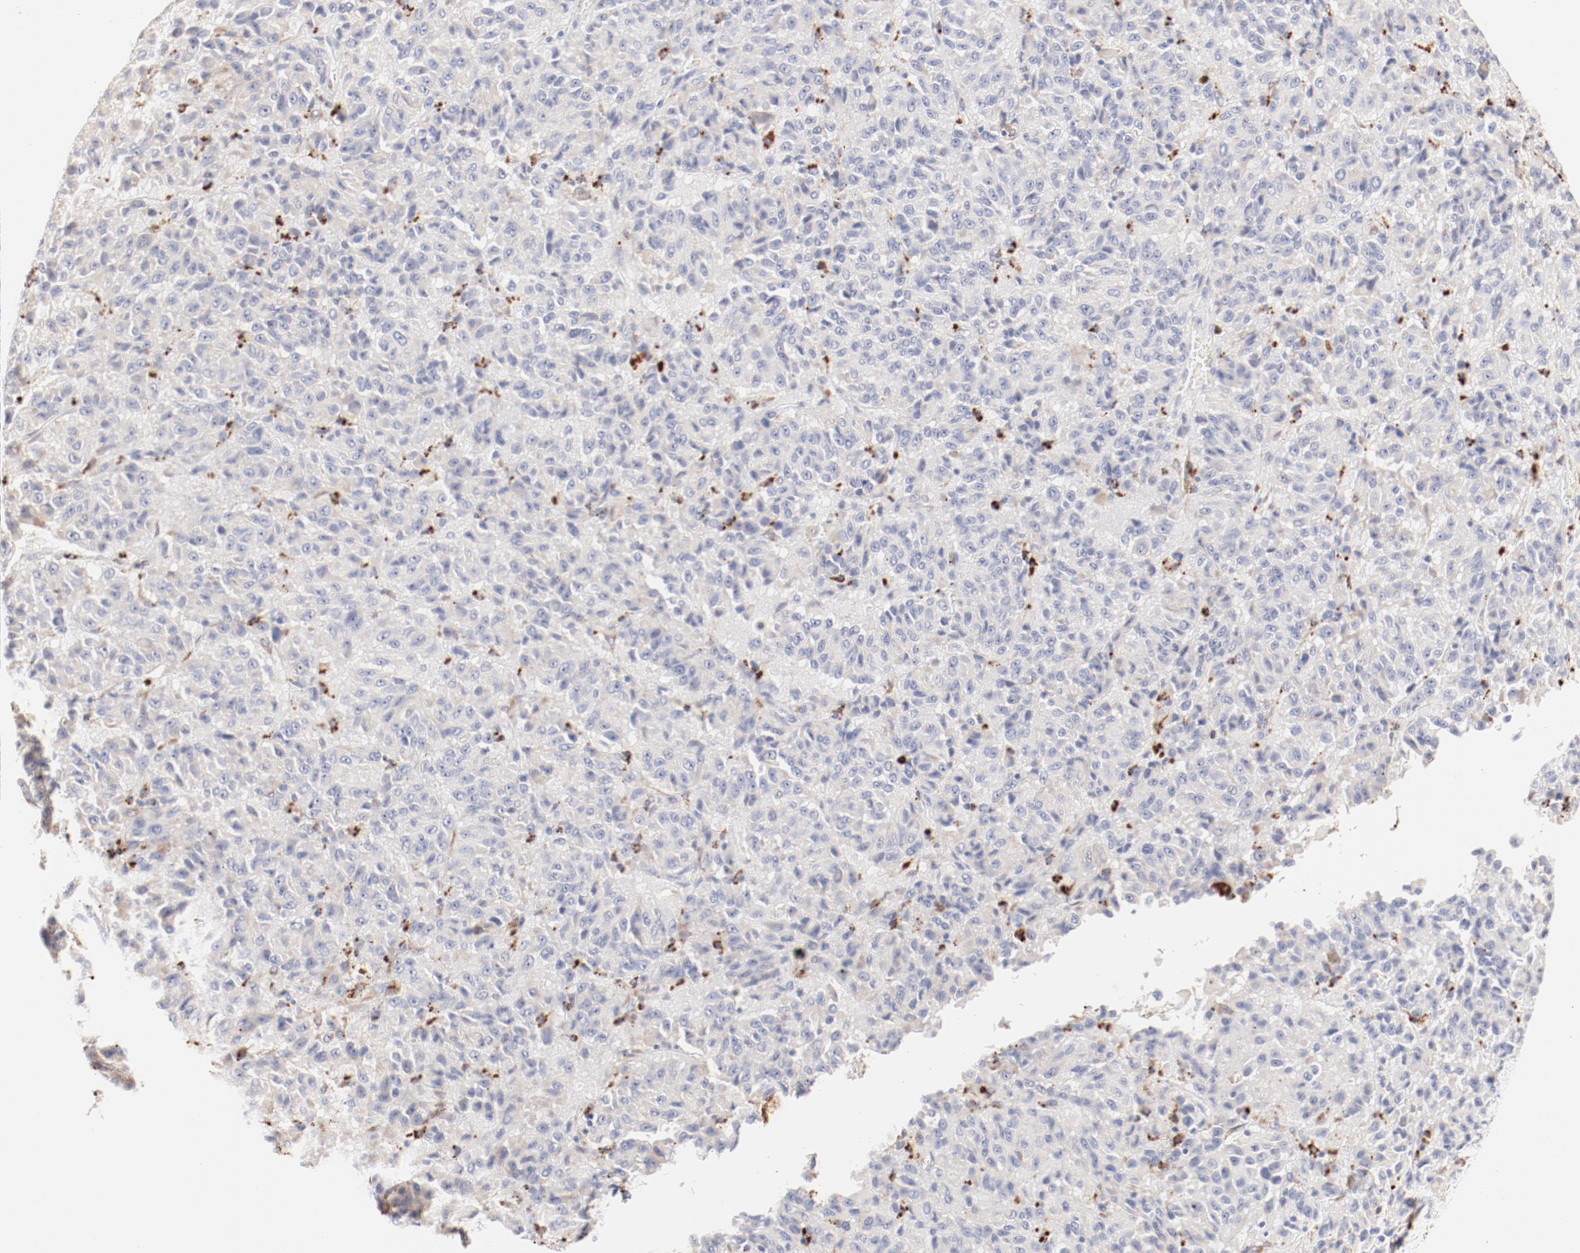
{"staining": {"intensity": "negative", "quantity": "none", "location": "none"}, "tissue": "melanoma", "cell_type": "Tumor cells", "image_type": "cancer", "snomed": [{"axis": "morphology", "description": "Malignant melanoma, Metastatic site"}, {"axis": "topography", "description": "Lung"}], "caption": "Tumor cells show no significant protein expression in melanoma.", "gene": "CTSH", "patient": {"sex": "male", "age": 64}}